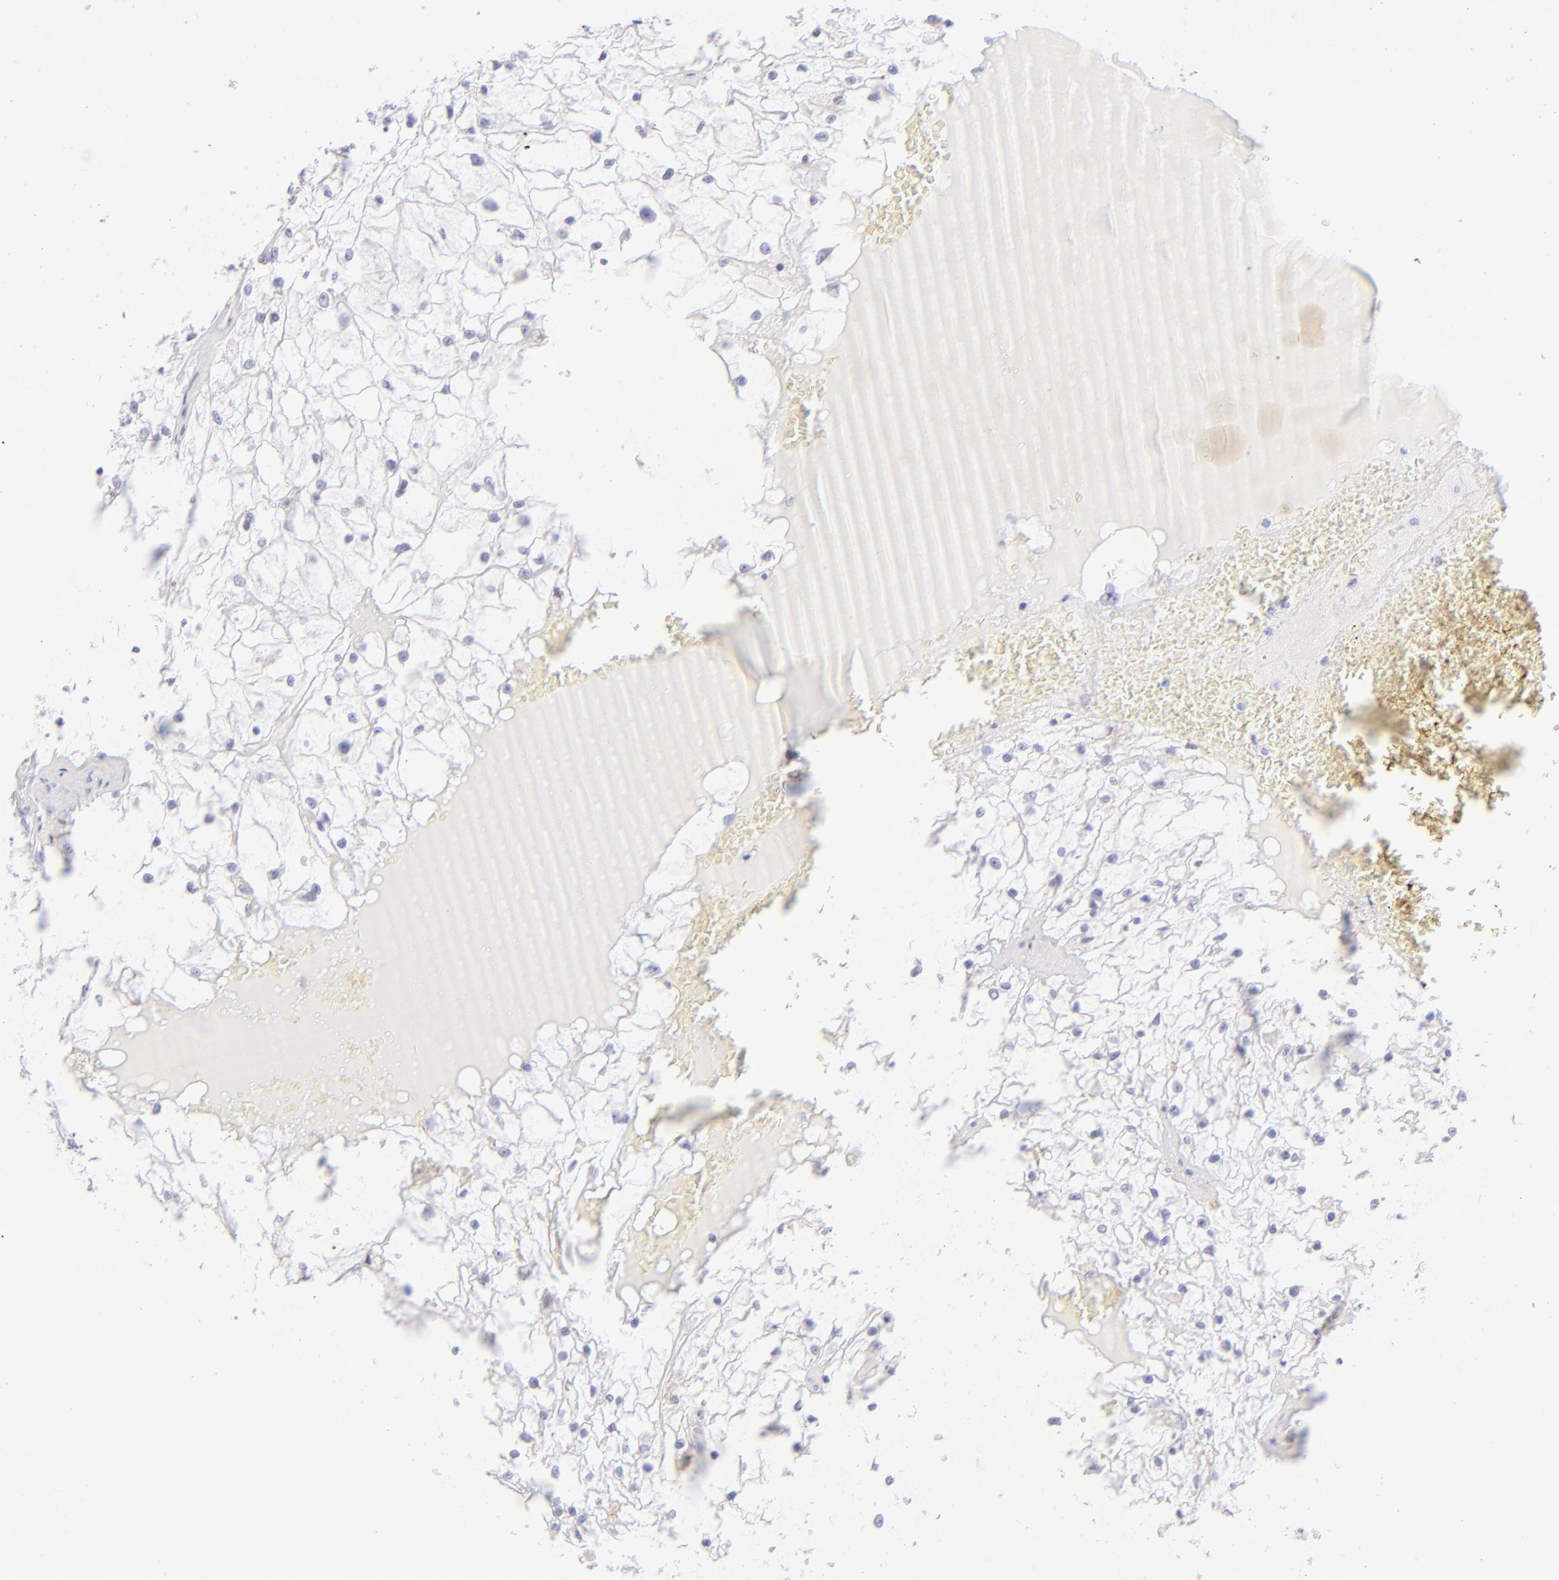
{"staining": {"intensity": "negative", "quantity": "none", "location": "none"}, "tissue": "renal cancer", "cell_type": "Tumor cells", "image_type": "cancer", "snomed": [{"axis": "morphology", "description": "Adenocarcinoma, NOS"}, {"axis": "topography", "description": "Kidney"}], "caption": "High magnification brightfield microscopy of renal cancer stained with DAB (3,3'-diaminobenzidine) (brown) and counterstained with hematoxylin (blue): tumor cells show no significant expression.", "gene": "CD72", "patient": {"sex": "male", "age": 61}}